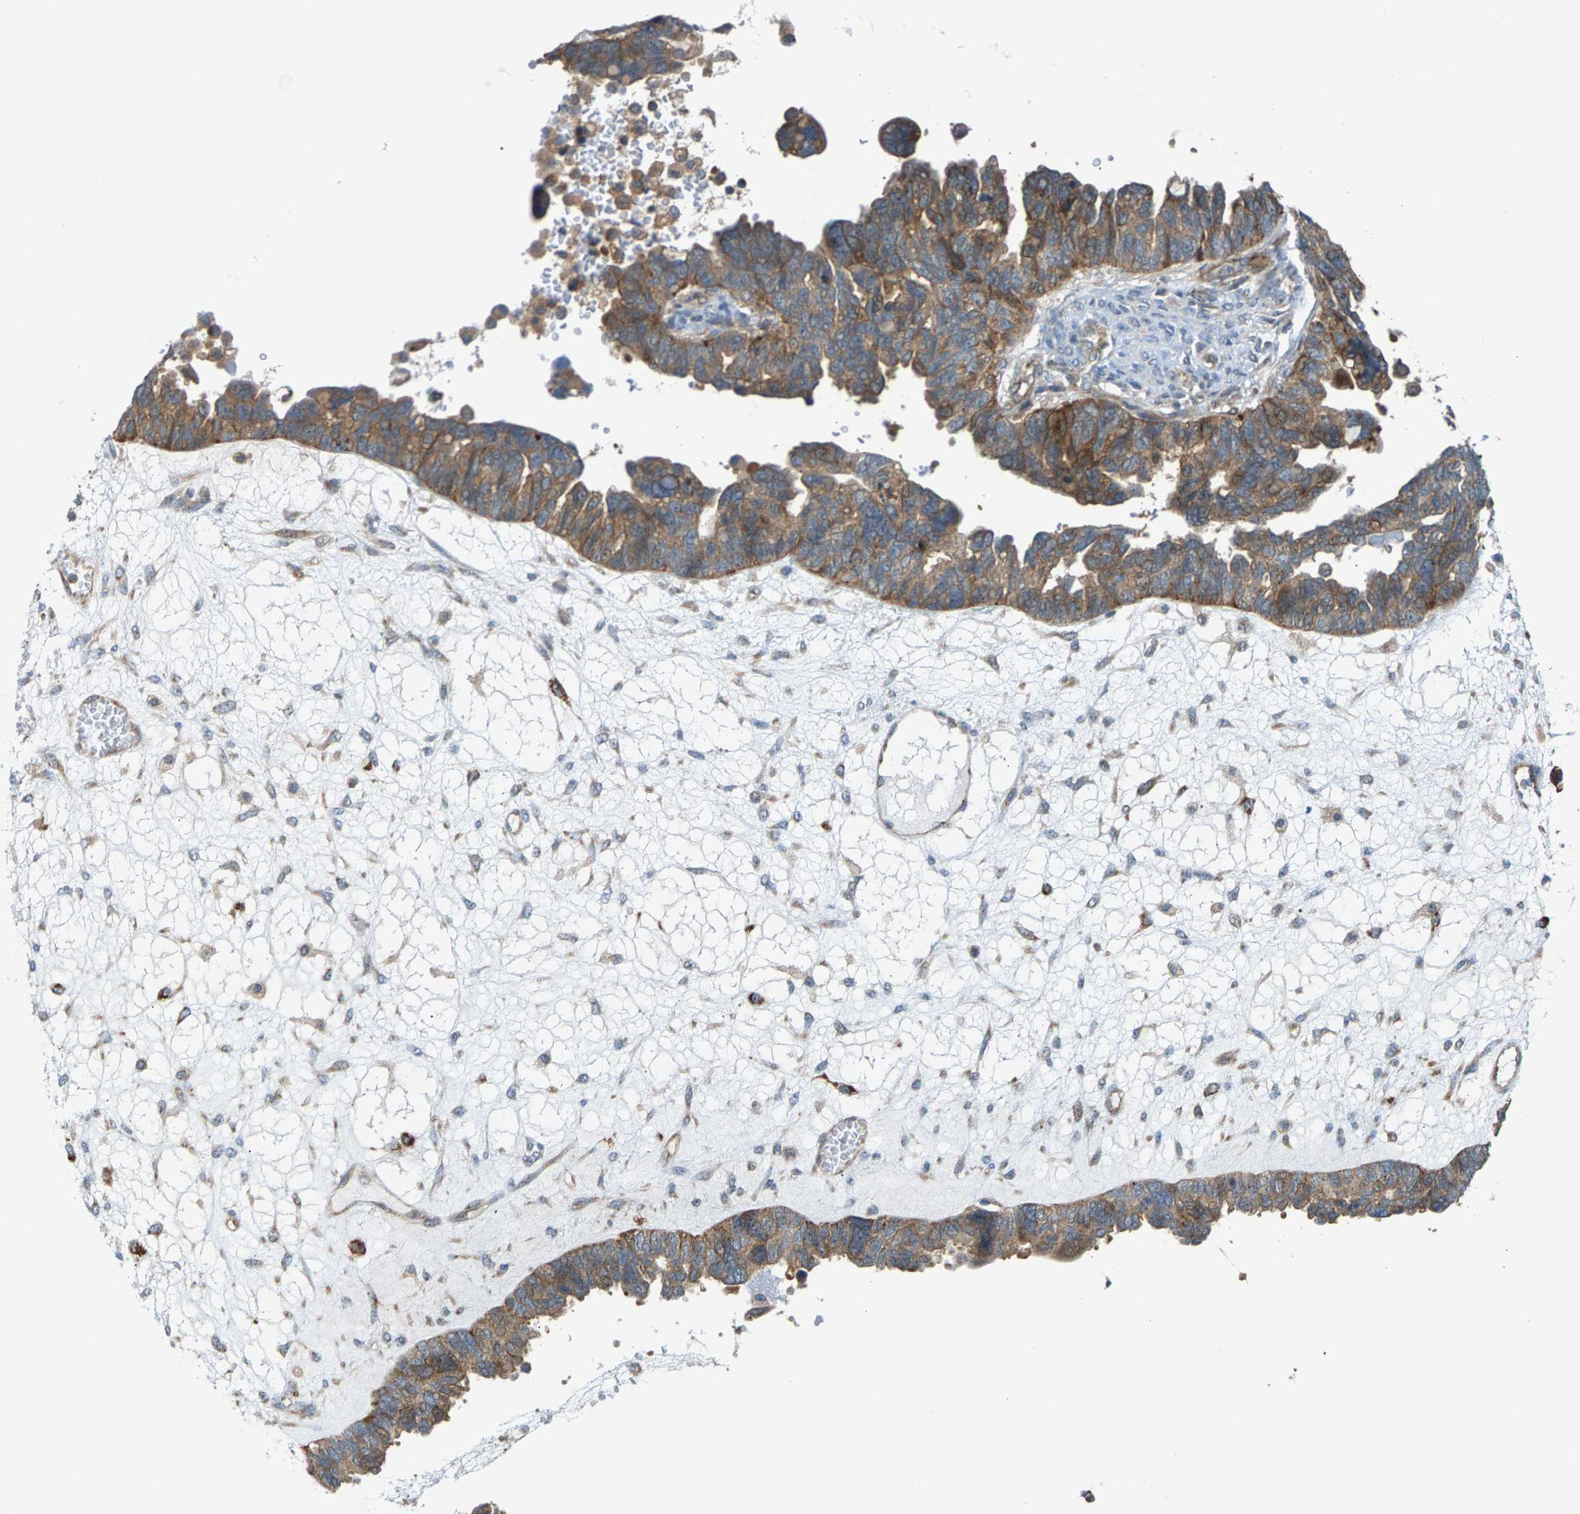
{"staining": {"intensity": "moderate", "quantity": ">75%", "location": "cytoplasmic/membranous"}, "tissue": "ovarian cancer", "cell_type": "Tumor cells", "image_type": "cancer", "snomed": [{"axis": "morphology", "description": "Cystadenocarcinoma, serous, NOS"}, {"axis": "topography", "description": "Ovary"}], "caption": "DAB (3,3'-diaminobenzidine) immunohistochemical staining of human ovarian cancer (serous cystadenocarcinoma) demonstrates moderate cytoplasmic/membranous protein staining in about >75% of tumor cells.", "gene": "PDCL", "patient": {"sex": "female", "age": 79}}